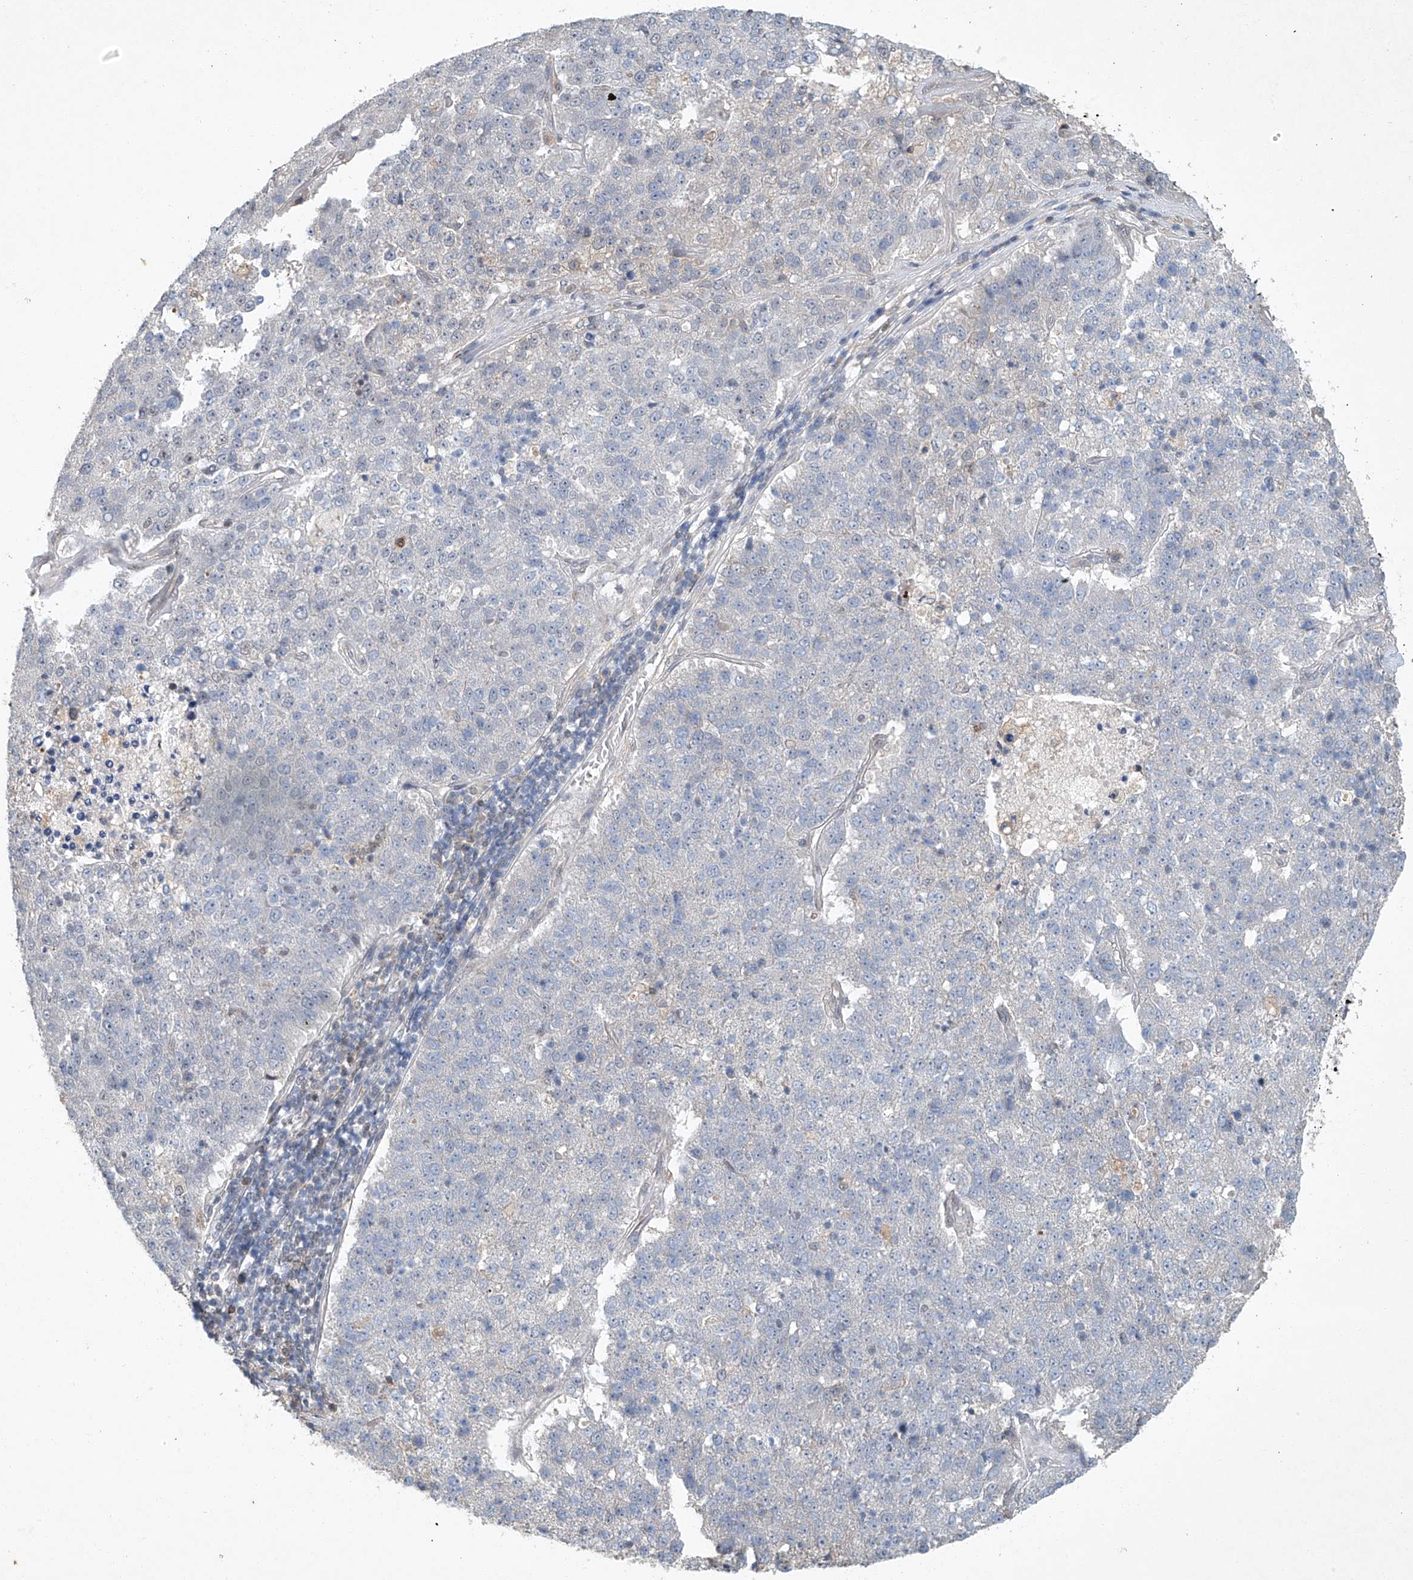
{"staining": {"intensity": "negative", "quantity": "none", "location": "none"}, "tissue": "pancreatic cancer", "cell_type": "Tumor cells", "image_type": "cancer", "snomed": [{"axis": "morphology", "description": "Adenocarcinoma, NOS"}, {"axis": "topography", "description": "Pancreas"}], "caption": "Immunohistochemistry (IHC) micrograph of human pancreatic cancer (adenocarcinoma) stained for a protein (brown), which reveals no positivity in tumor cells.", "gene": "TAF8", "patient": {"sex": "female", "age": 61}}